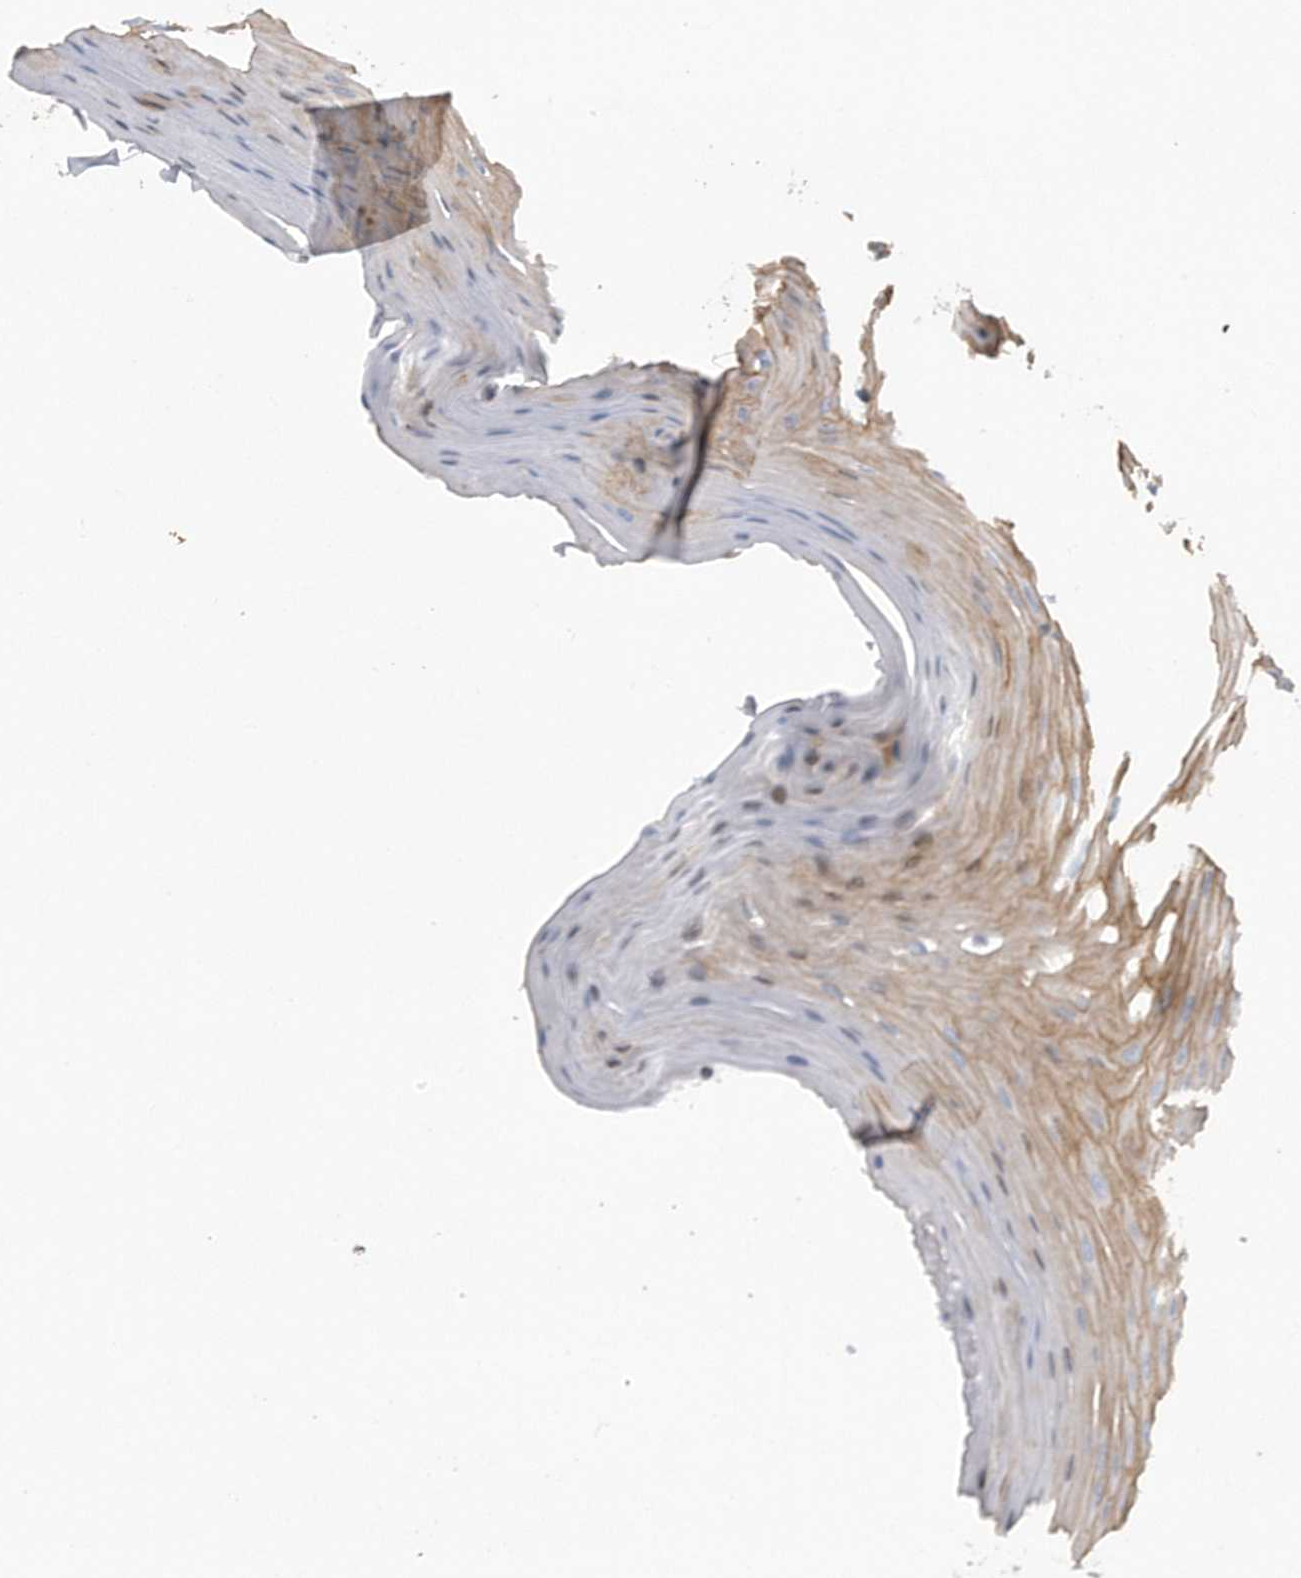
{"staining": {"intensity": "strong", "quantity": "<25%", "location": "cytoplasmic/membranous"}, "tissue": "oral mucosa", "cell_type": "Squamous epithelial cells", "image_type": "normal", "snomed": [{"axis": "morphology", "description": "Normal tissue, NOS"}, {"axis": "morphology", "description": "Squamous cell carcinoma, NOS"}, {"axis": "topography", "description": "Skeletal muscle"}, {"axis": "topography", "description": "Oral tissue"}, {"axis": "topography", "description": "Salivary gland"}, {"axis": "topography", "description": "Head-Neck"}], "caption": "Oral mucosa stained for a protein (brown) shows strong cytoplasmic/membranous positive staining in about <25% of squamous epithelial cells.", "gene": "CDH12", "patient": {"sex": "male", "age": 54}}